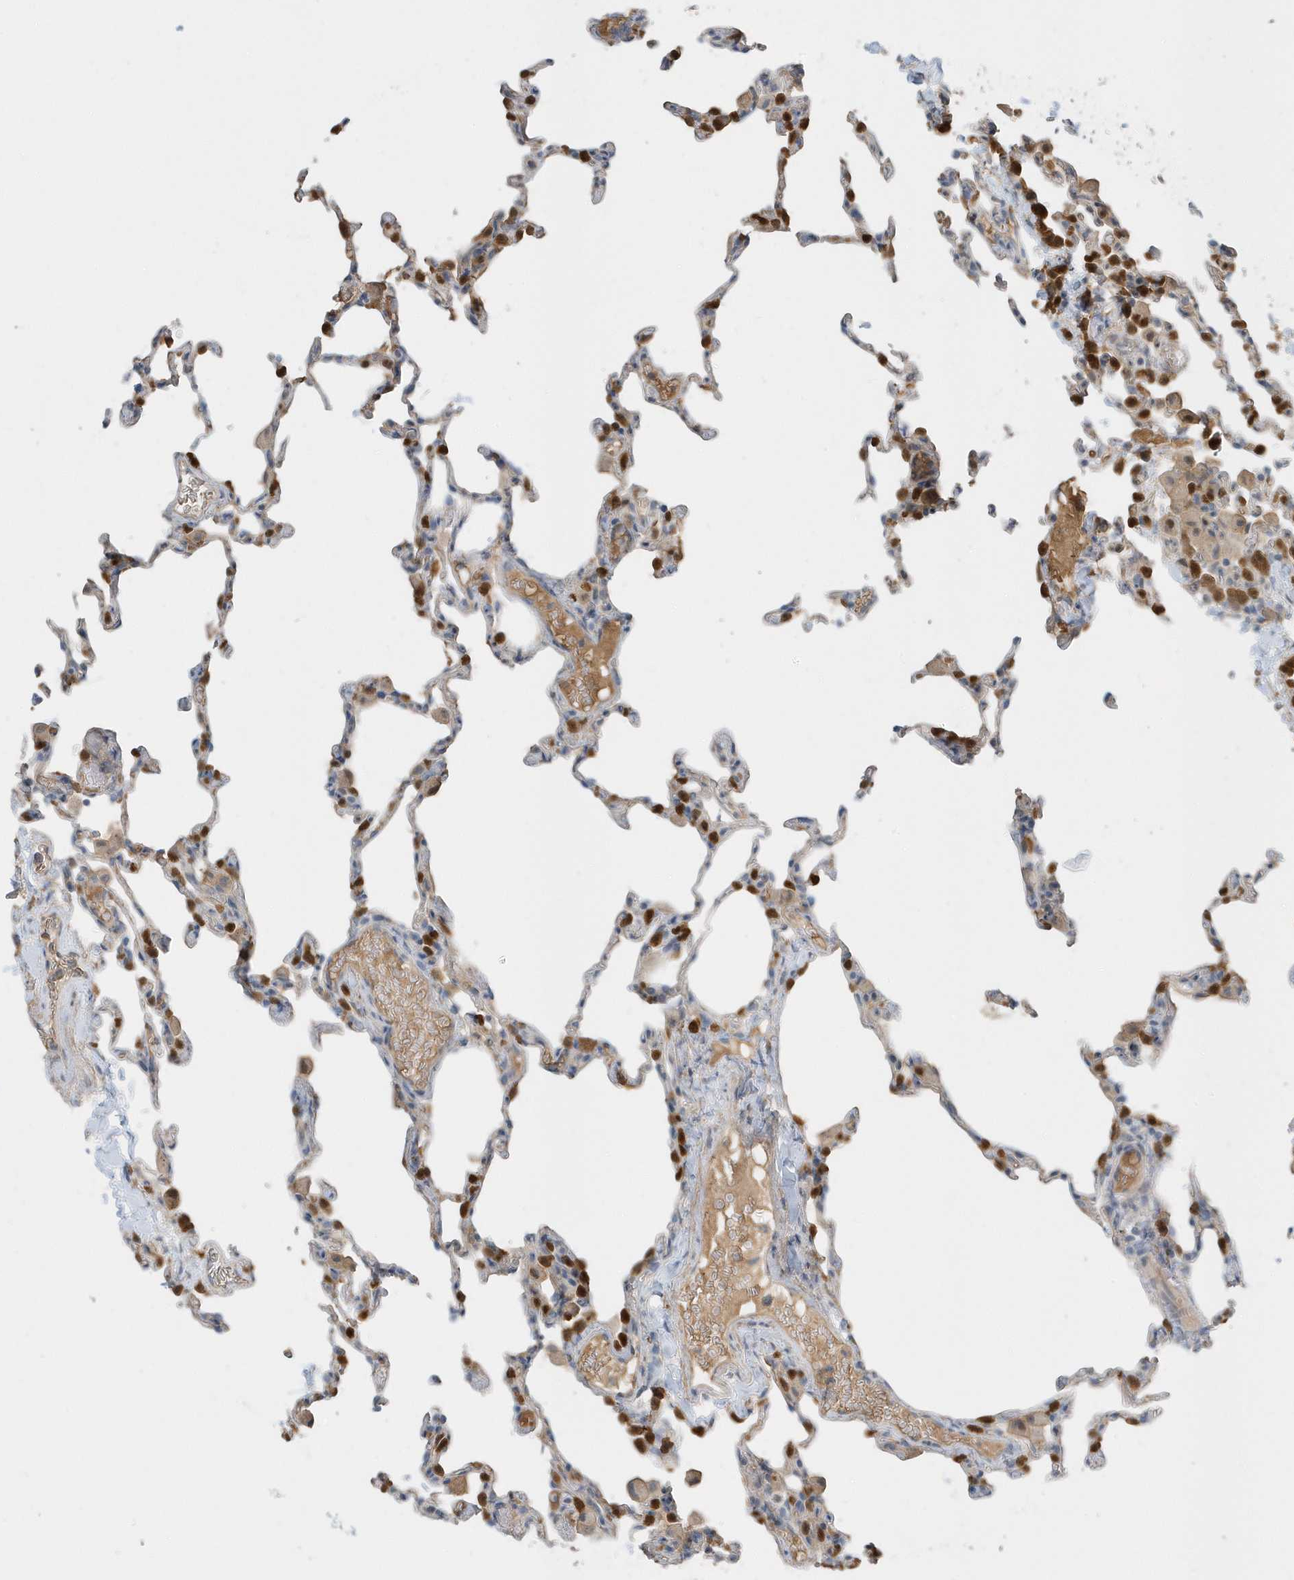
{"staining": {"intensity": "strong", "quantity": "<25%", "location": "cytoplasmic/membranous,nuclear"}, "tissue": "lung", "cell_type": "Alveolar cells", "image_type": "normal", "snomed": [{"axis": "morphology", "description": "Normal tissue, NOS"}, {"axis": "topography", "description": "Lung"}], "caption": "An image showing strong cytoplasmic/membranous,nuclear staining in approximately <25% of alveolar cells in unremarkable lung, as visualized by brown immunohistochemical staining.", "gene": "USP53", "patient": {"sex": "male", "age": 20}}